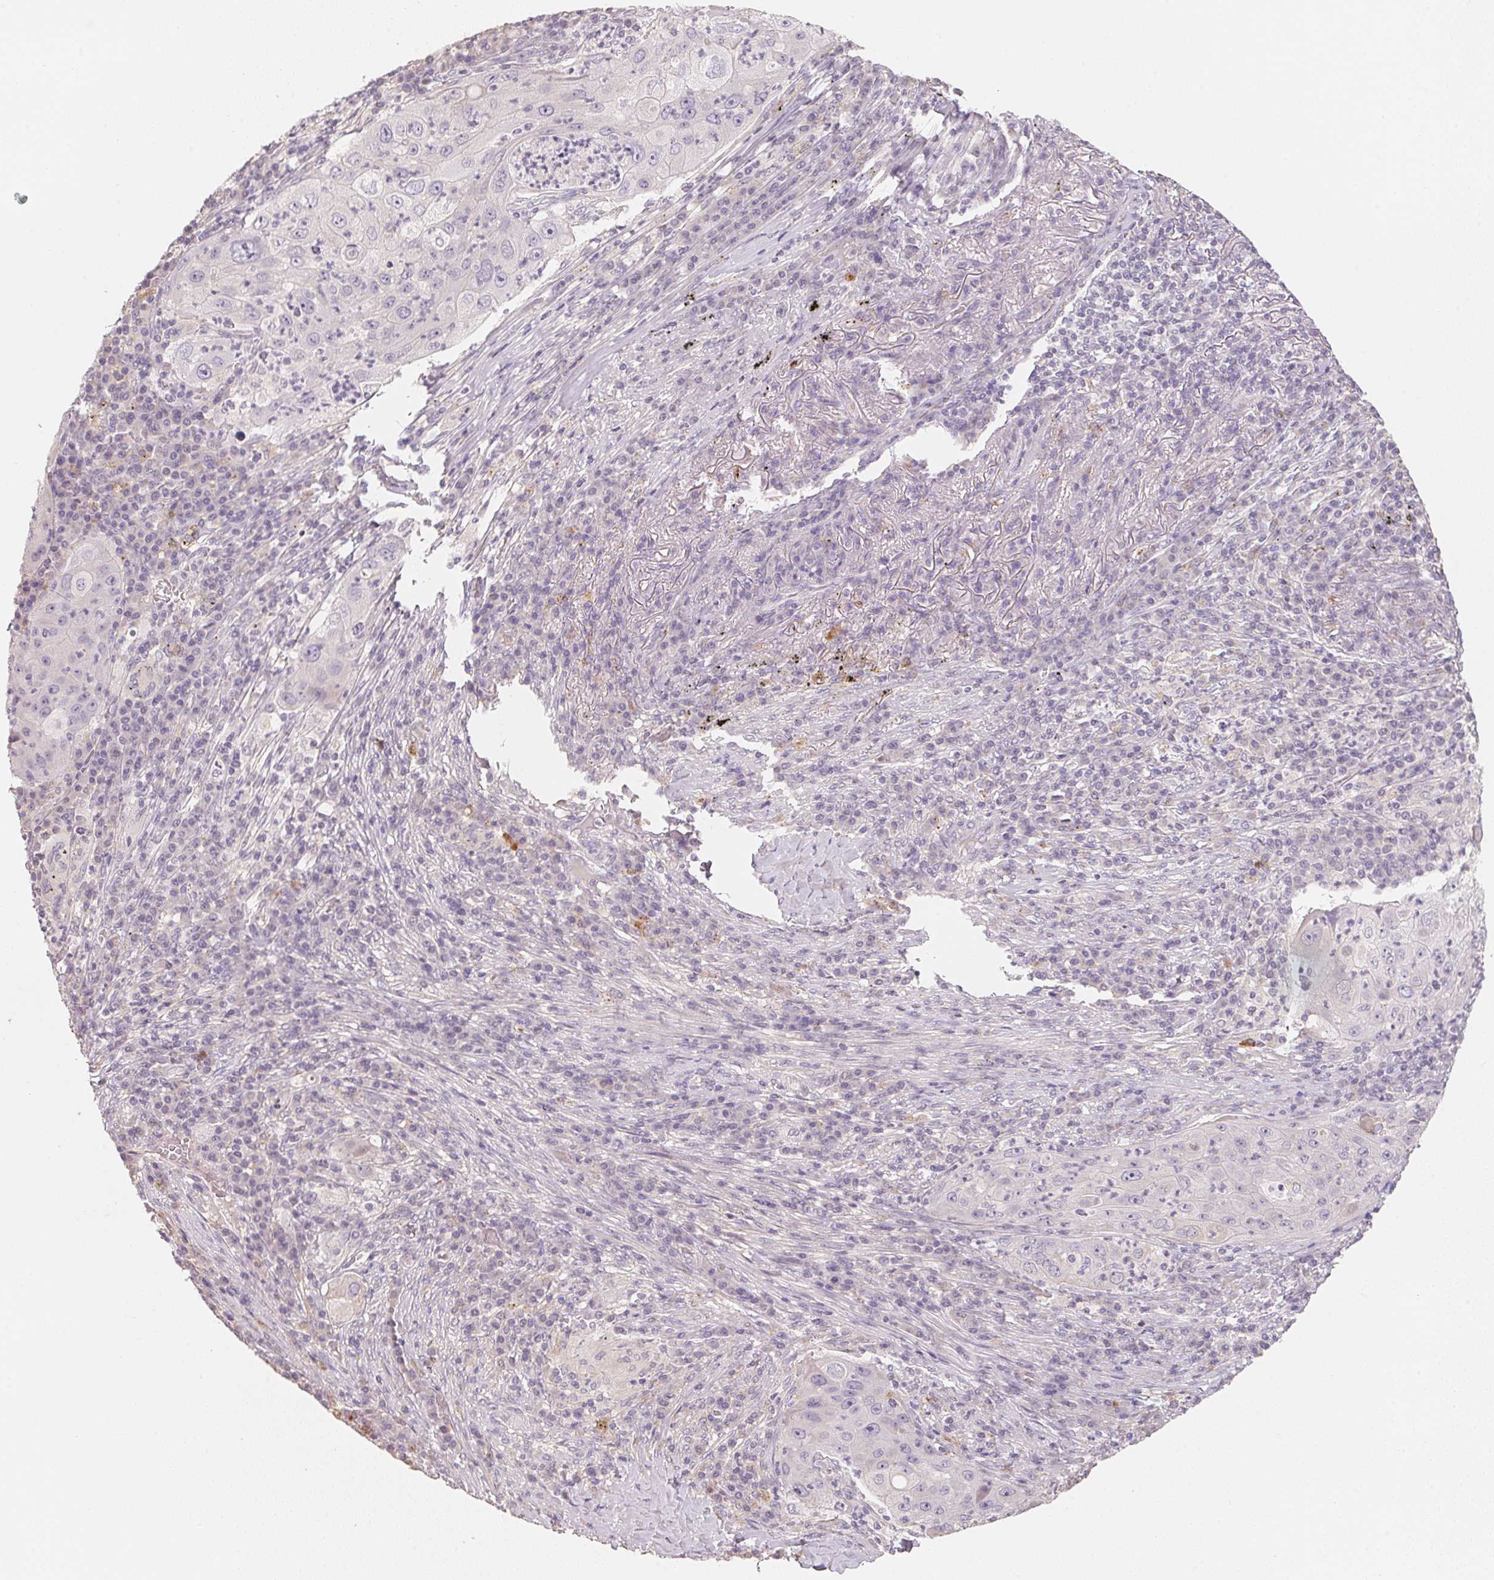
{"staining": {"intensity": "negative", "quantity": "none", "location": "none"}, "tissue": "lung cancer", "cell_type": "Tumor cells", "image_type": "cancer", "snomed": [{"axis": "morphology", "description": "Squamous cell carcinoma, NOS"}, {"axis": "topography", "description": "Lung"}], "caption": "Lung squamous cell carcinoma stained for a protein using IHC displays no expression tumor cells.", "gene": "TREH", "patient": {"sex": "female", "age": 59}}